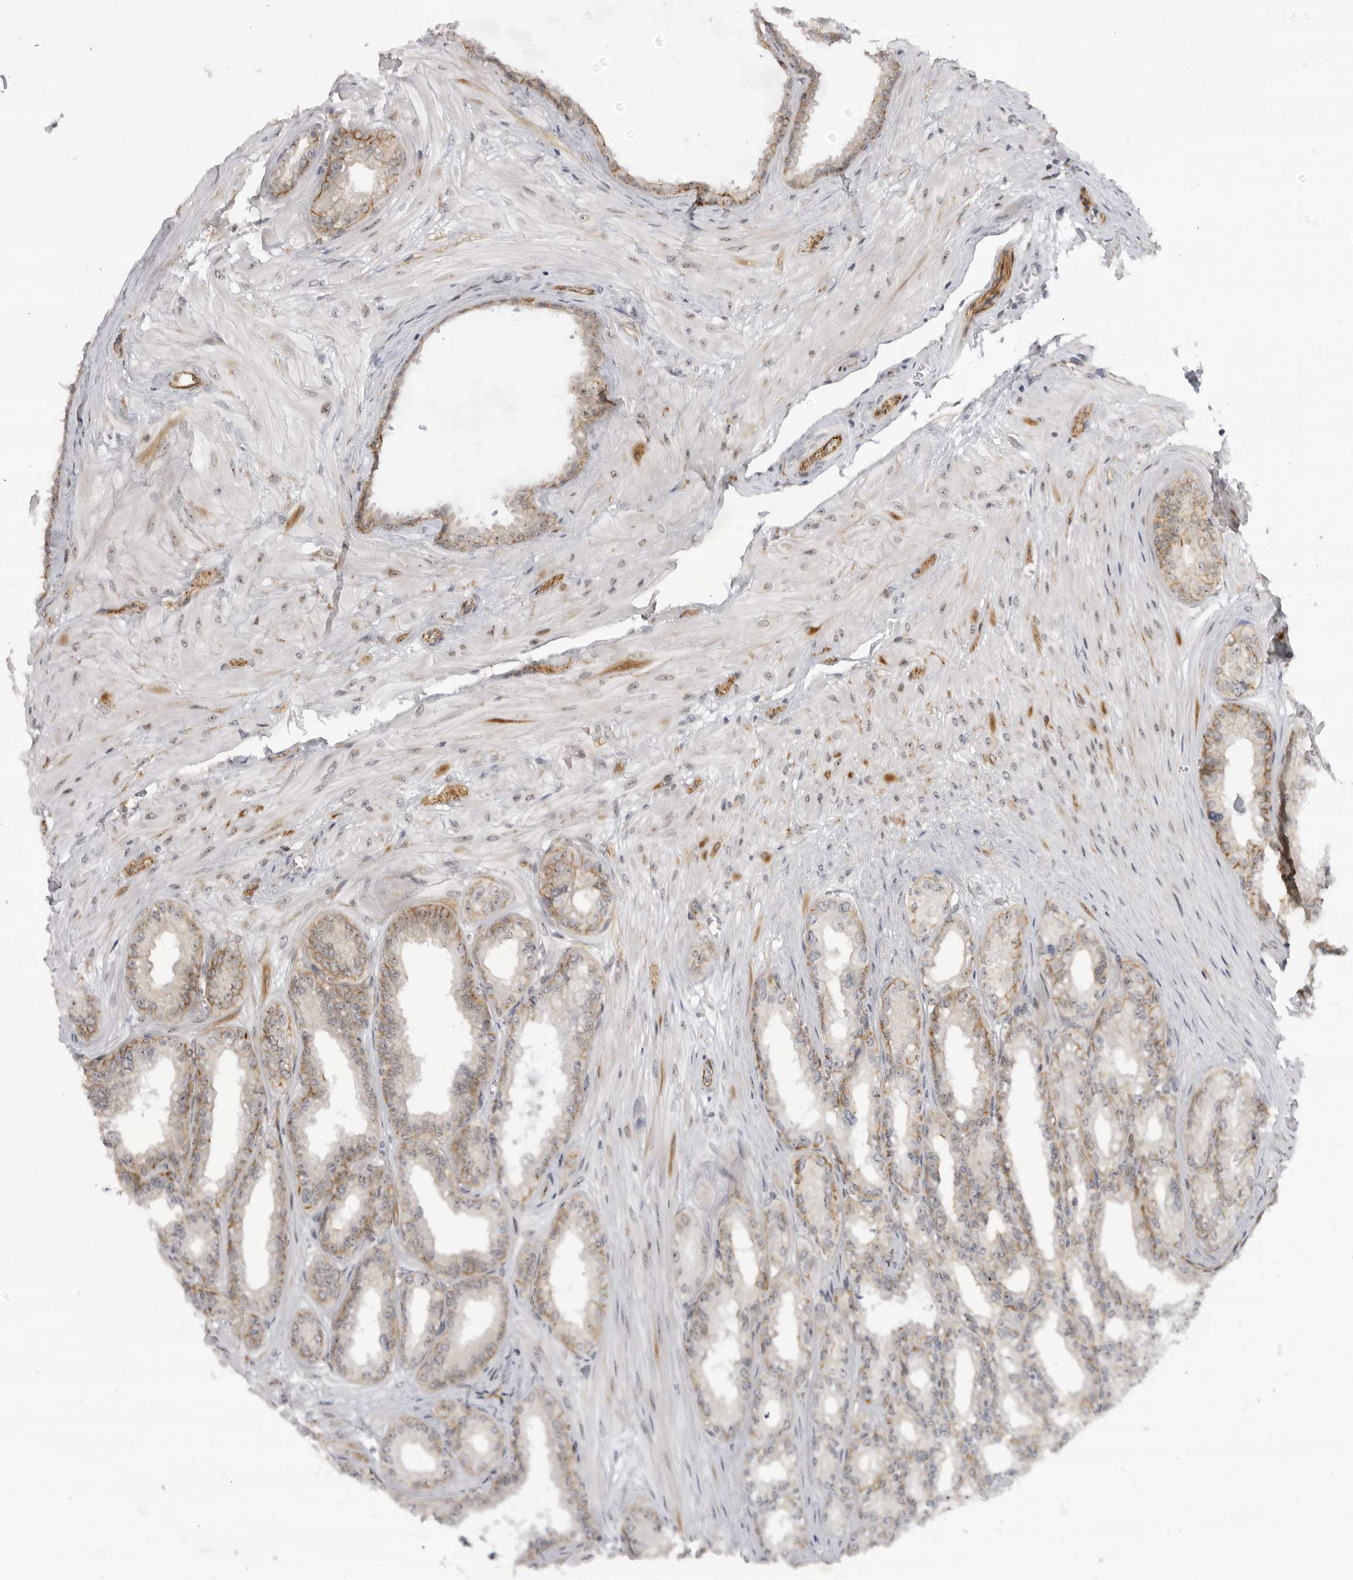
{"staining": {"intensity": "moderate", "quantity": "25%-75%", "location": "cytoplasmic/membranous"}, "tissue": "seminal vesicle", "cell_type": "Glandular cells", "image_type": "normal", "snomed": [{"axis": "morphology", "description": "Normal tissue, NOS"}, {"axis": "topography", "description": "Prostate"}, {"axis": "topography", "description": "Seminal veicle"}], "caption": "Protein staining exhibits moderate cytoplasmic/membranous expression in about 25%-75% of glandular cells in unremarkable seminal vesicle.", "gene": "CEP295NL", "patient": {"sex": "male", "age": 51}}